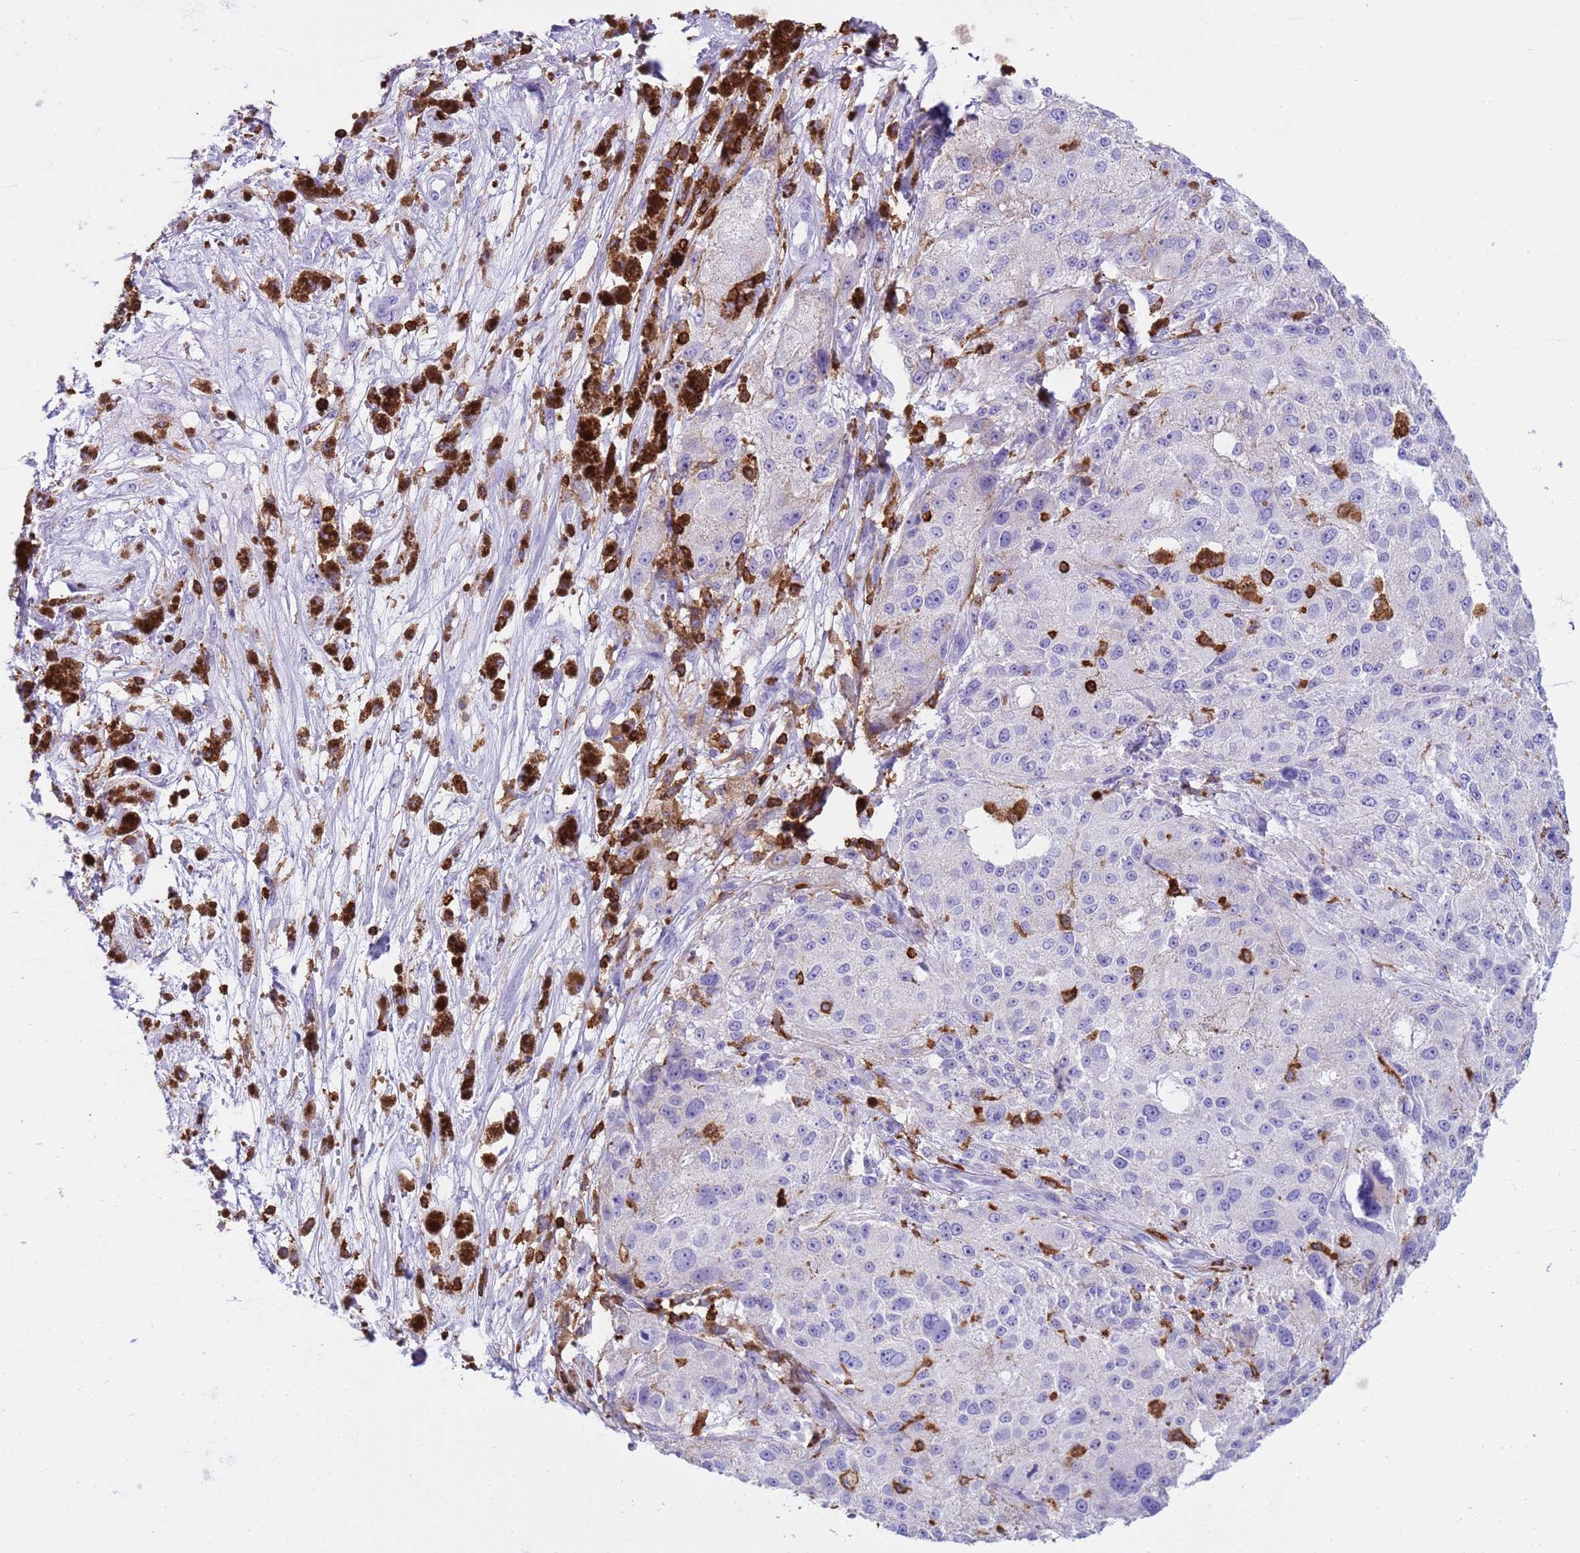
{"staining": {"intensity": "negative", "quantity": "none", "location": "none"}, "tissue": "melanoma", "cell_type": "Tumor cells", "image_type": "cancer", "snomed": [{"axis": "morphology", "description": "Necrosis, NOS"}, {"axis": "morphology", "description": "Malignant melanoma, NOS"}, {"axis": "topography", "description": "Skin"}], "caption": "DAB immunohistochemical staining of melanoma reveals no significant expression in tumor cells. Brightfield microscopy of IHC stained with DAB (brown) and hematoxylin (blue), captured at high magnification.", "gene": "IRF5", "patient": {"sex": "female", "age": 87}}